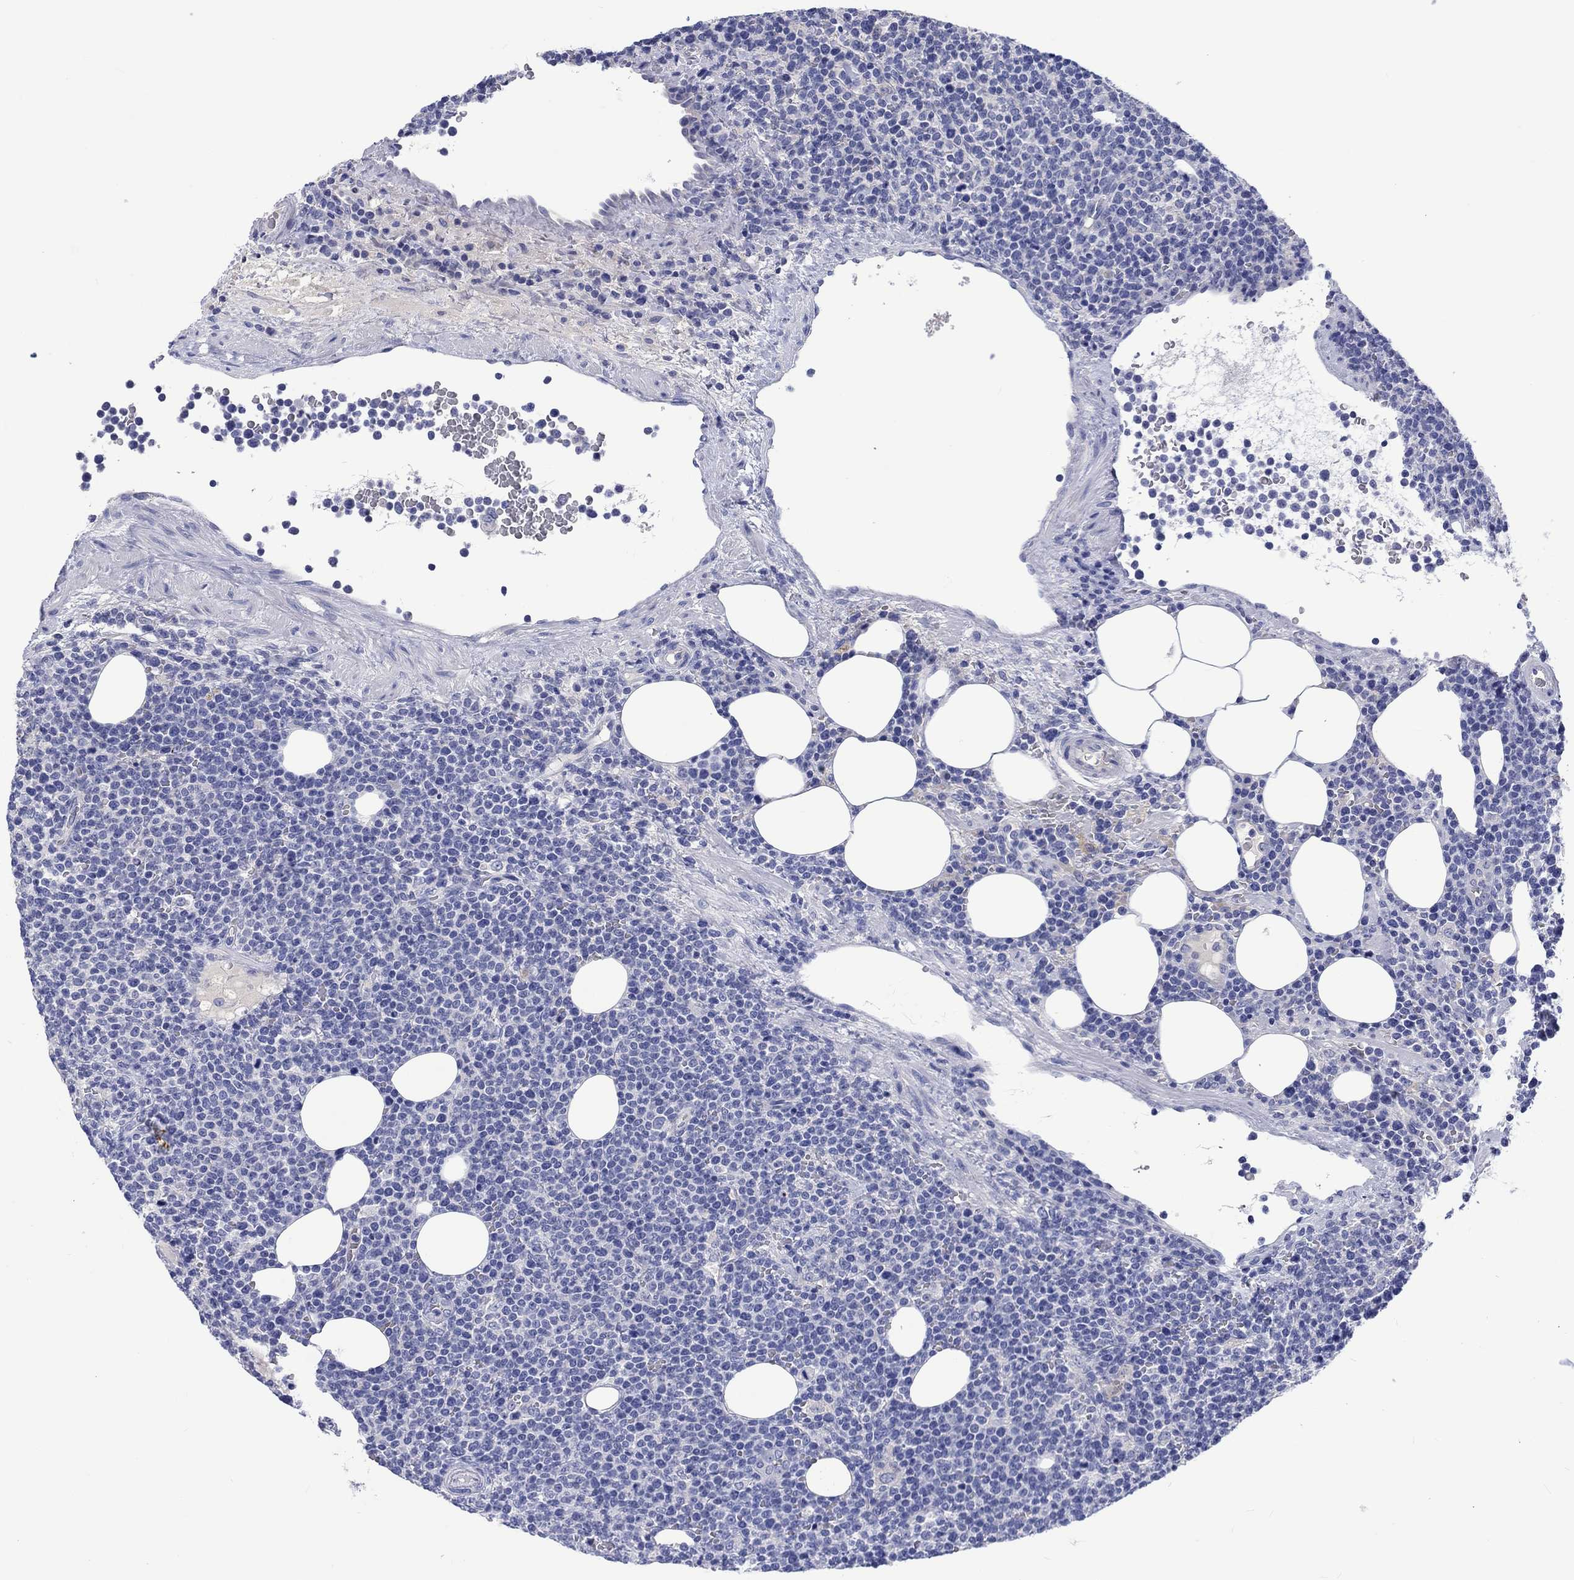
{"staining": {"intensity": "negative", "quantity": "none", "location": "none"}, "tissue": "lymphoma", "cell_type": "Tumor cells", "image_type": "cancer", "snomed": [{"axis": "morphology", "description": "Malignant lymphoma, non-Hodgkin's type, High grade"}, {"axis": "topography", "description": "Lymph node"}], "caption": "High magnification brightfield microscopy of high-grade malignant lymphoma, non-Hodgkin's type stained with DAB (3,3'-diaminobenzidine) (brown) and counterstained with hematoxylin (blue): tumor cells show no significant staining. Brightfield microscopy of immunohistochemistry stained with DAB (3,3'-diaminobenzidine) (brown) and hematoxylin (blue), captured at high magnification.", "gene": "TOMM20L", "patient": {"sex": "male", "age": 61}}